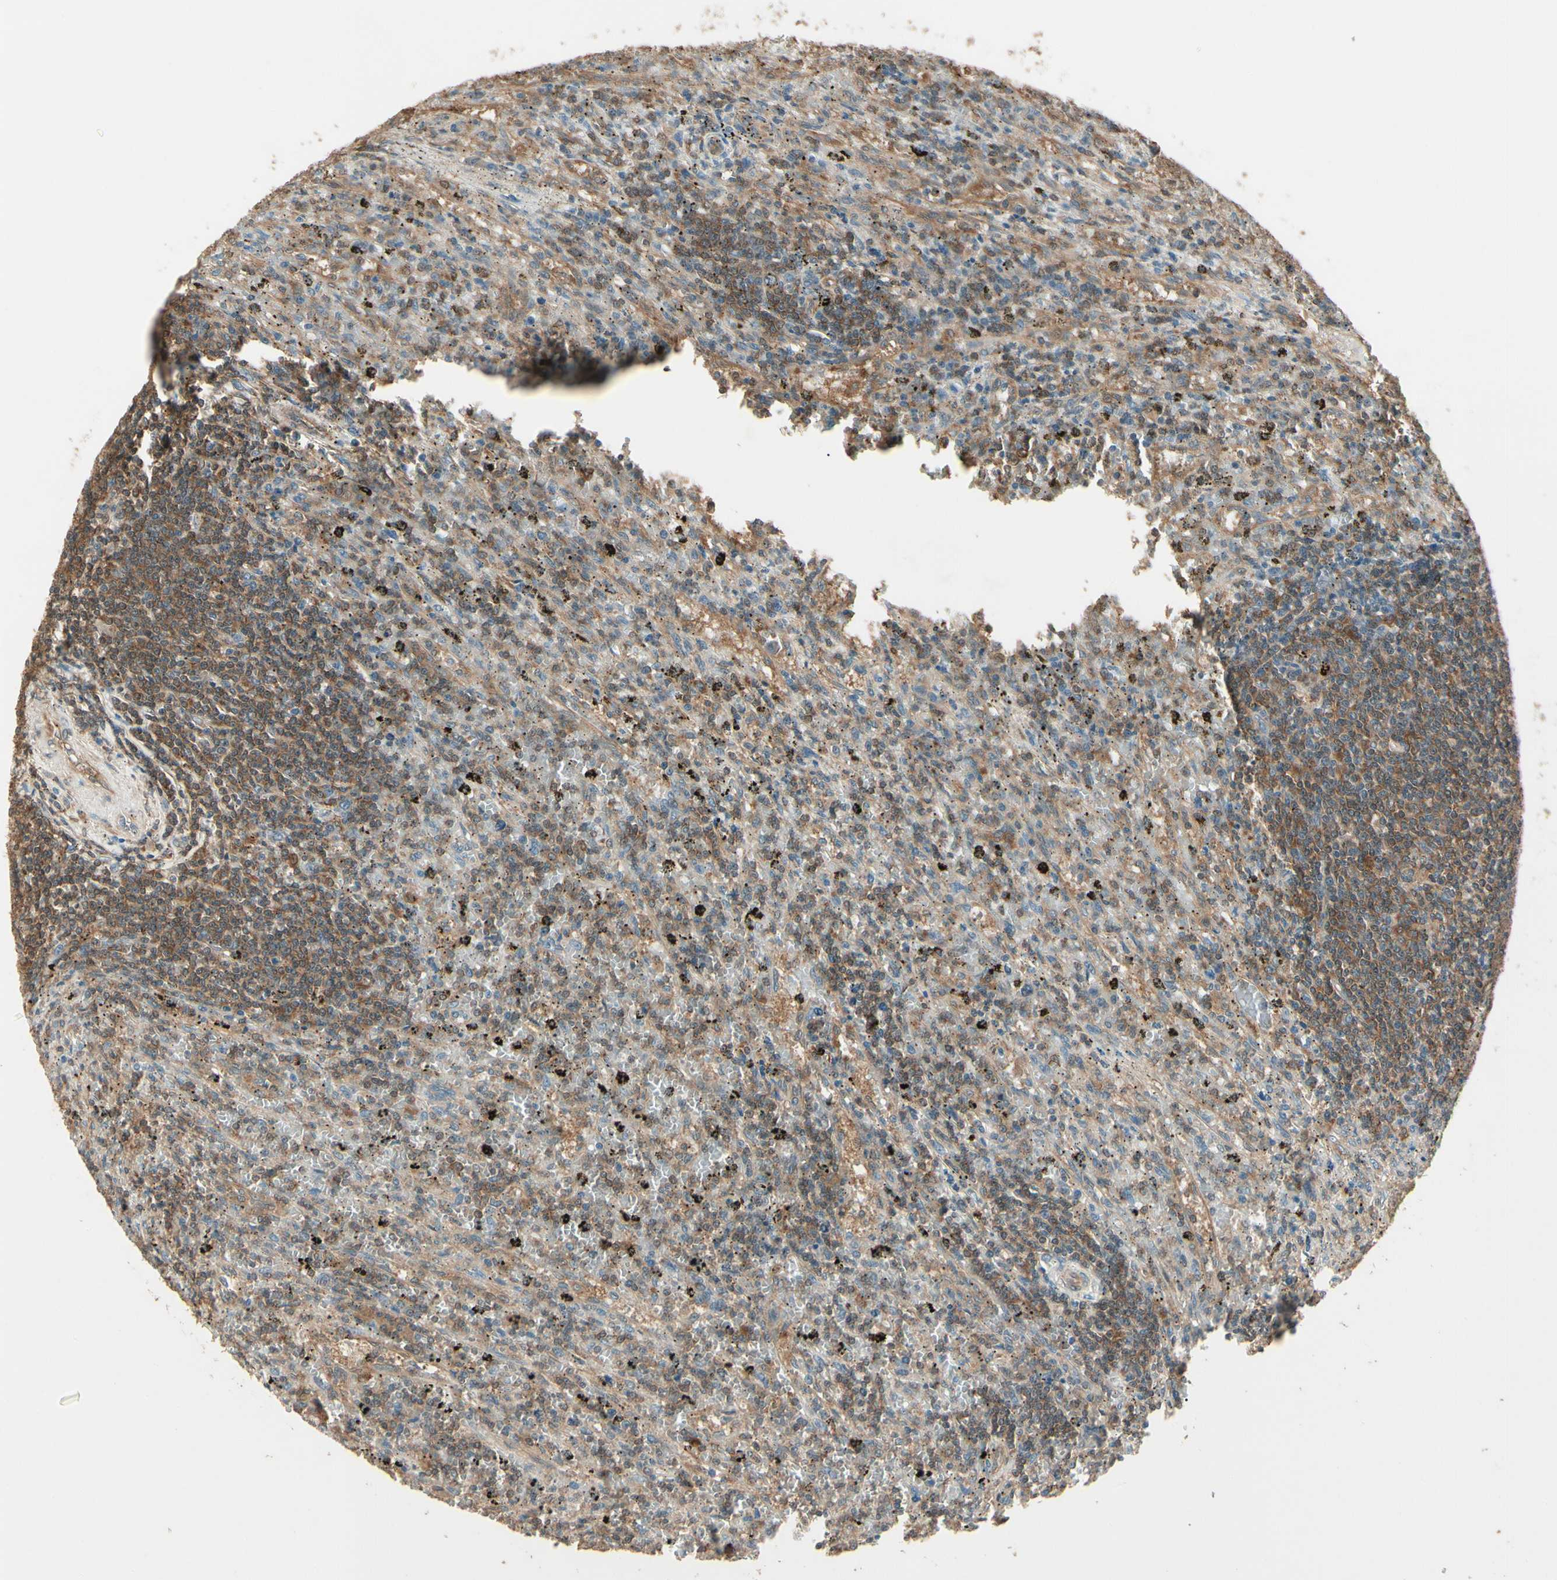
{"staining": {"intensity": "moderate", "quantity": "25%-75%", "location": "cytoplasmic/membranous"}, "tissue": "lymphoma", "cell_type": "Tumor cells", "image_type": "cancer", "snomed": [{"axis": "morphology", "description": "Malignant lymphoma, non-Hodgkin's type, Low grade"}, {"axis": "topography", "description": "Spleen"}], "caption": "Protein expression analysis of malignant lymphoma, non-Hodgkin's type (low-grade) demonstrates moderate cytoplasmic/membranous positivity in about 25%-75% of tumor cells. (DAB (3,3'-diaminobenzidine) = brown stain, brightfield microscopy at high magnification).", "gene": "CCT7", "patient": {"sex": "male", "age": 76}}